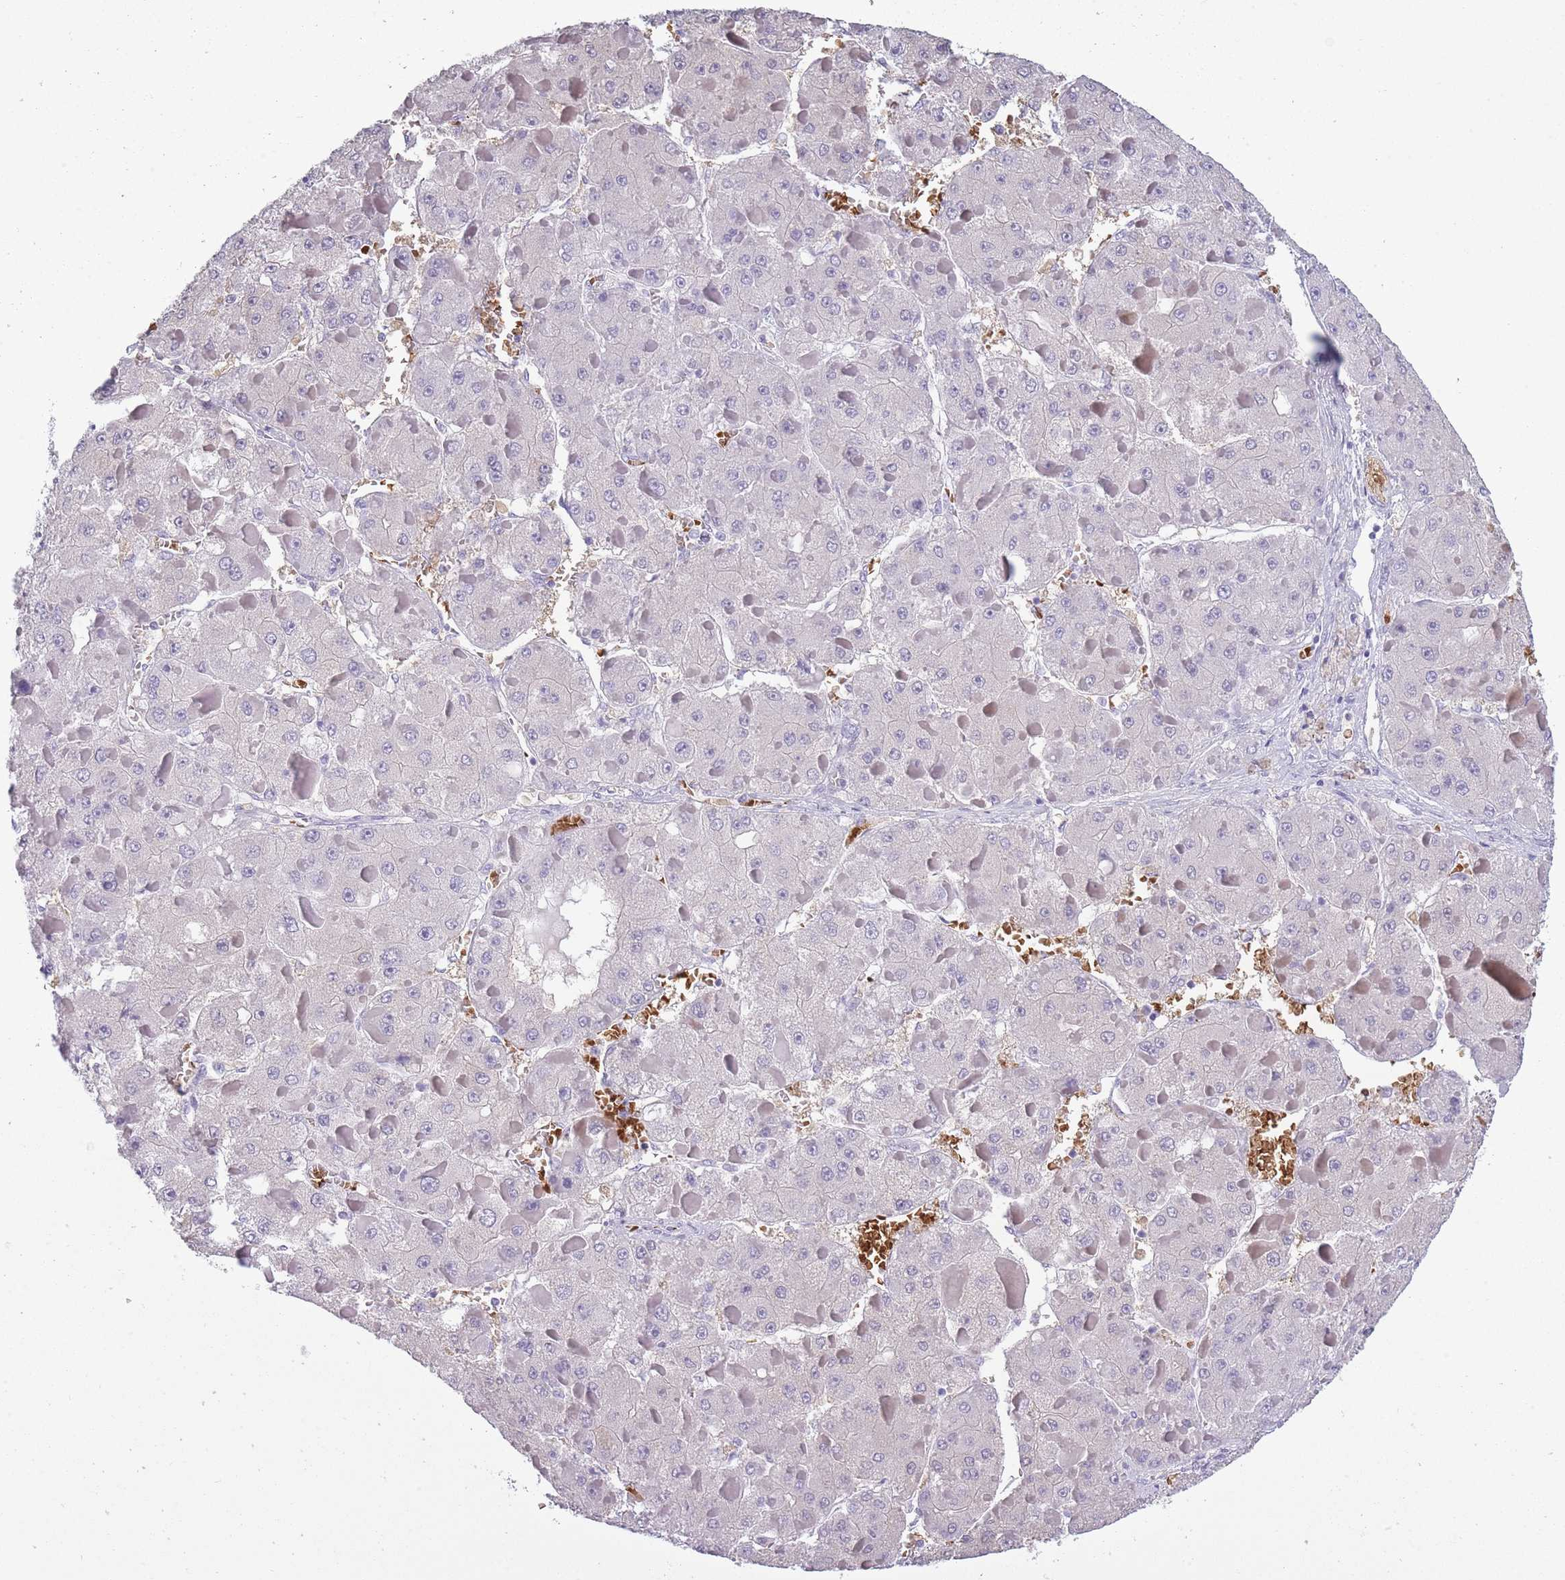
{"staining": {"intensity": "negative", "quantity": "none", "location": "none"}, "tissue": "liver cancer", "cell_type": "Tumor cells", "image_type": "cancer", "snomed": [{"axis": "morphology", "description": "Carcinoma, Hepatocellular, NOS"}, {"axis": "topography", "description": "Liver"}], "caption": "There is no significant expression in tumor cells of liver cancer (hepatocellular carcinoma).", "gene": "OR7C1", "patient": {"sex": "female", "age": 73}}